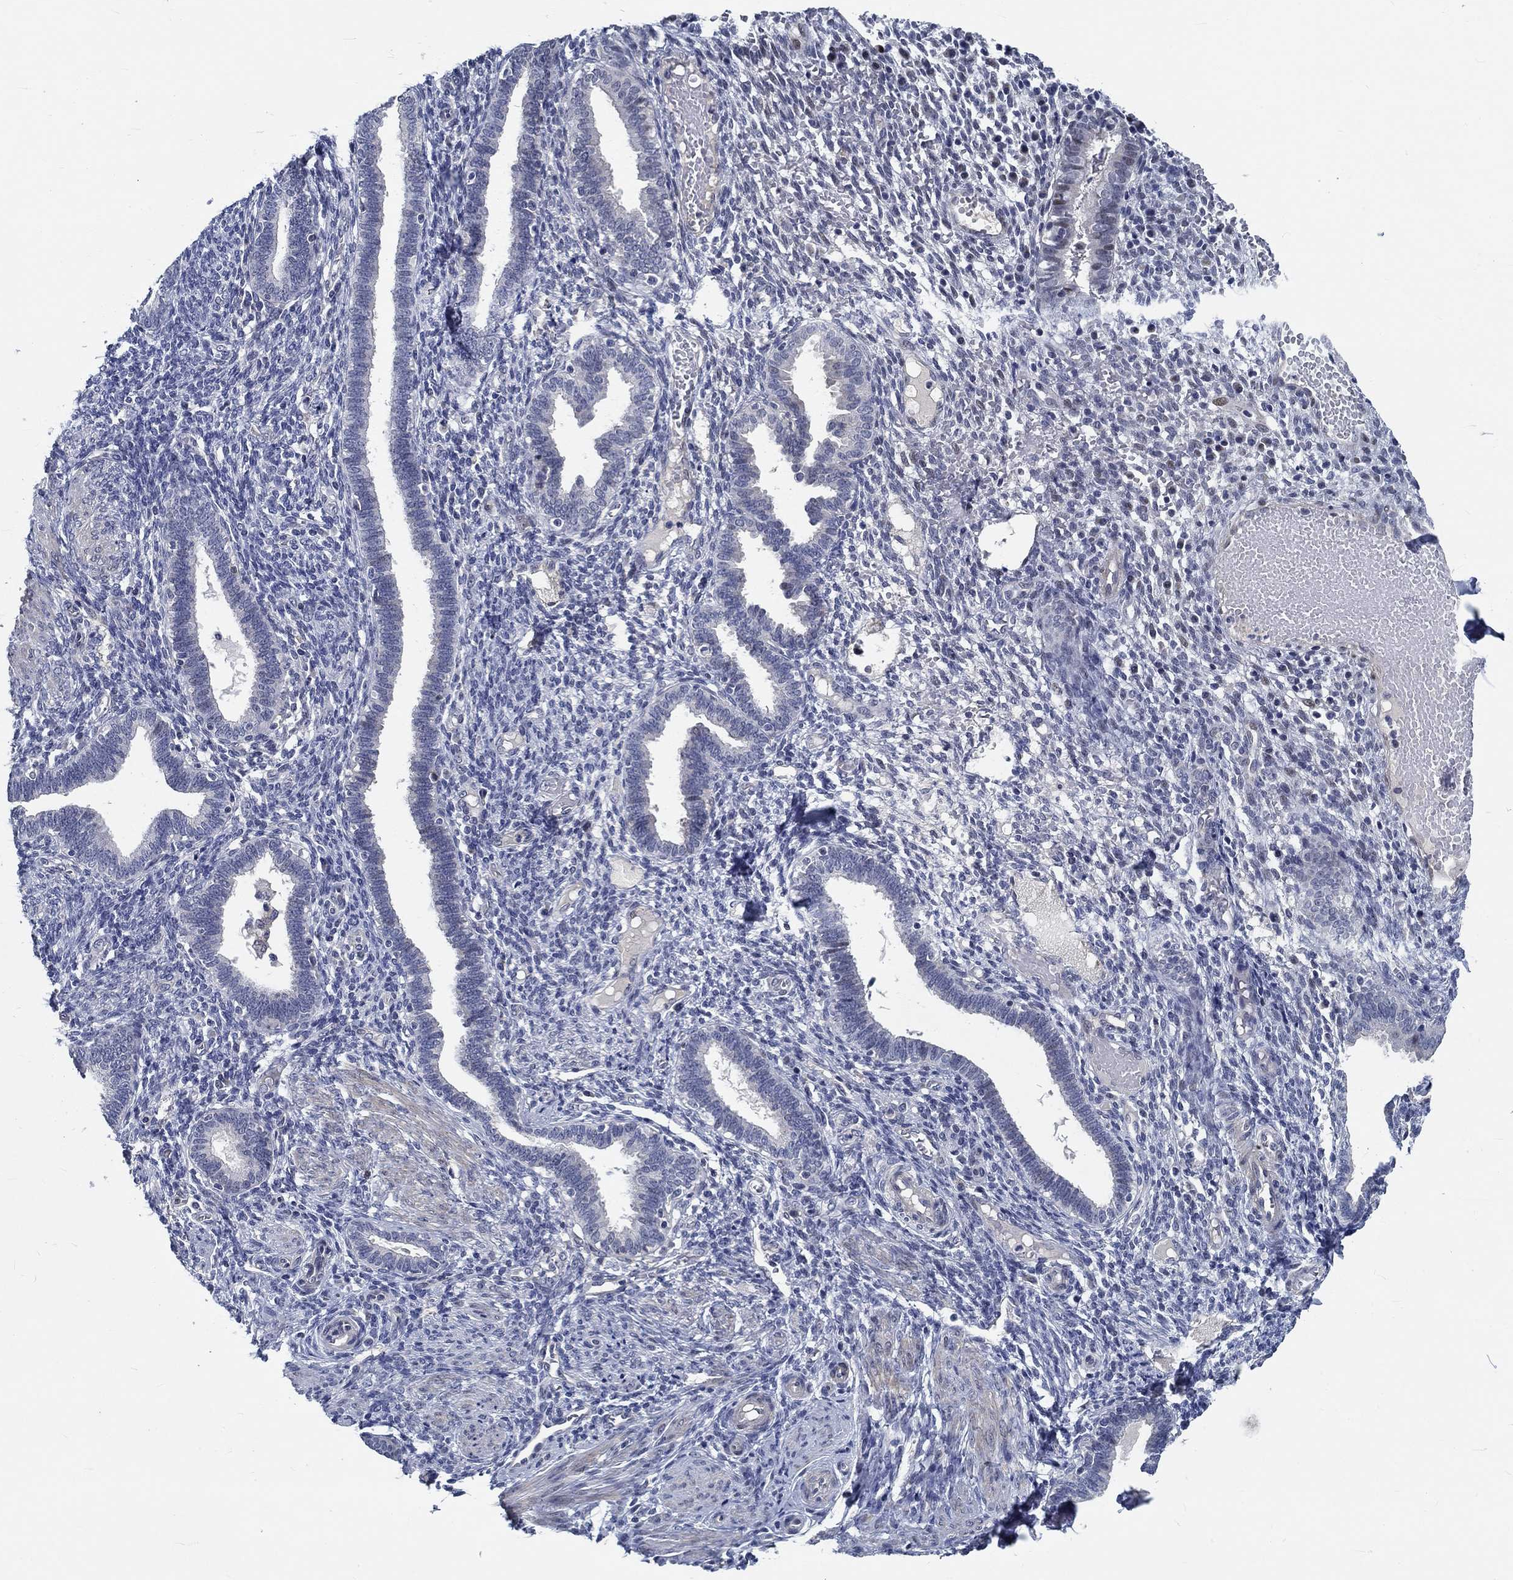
{"staining": {"intensity": "negative", "quantity": "none", "location": "none"}, "tissue": "endometrium", "cell_type": "Cells in endometrial stroma", "image_type": "normal", "snomed": [{"axis": "morphology", "description": "Normal tissue, NOS"}, {"axis": "topography", "description": "Endometrium"}], "caption": "A photomicrograph of human endometrium is negative for staining in cells in endometrial stroma. Brightfield microscopy of immunohistochemistry (IHC) stained with DAB (brown) and hematoxylin (blue), captured at high magnification.", "gene": "MYBPC1", "patient": {"sex": "female", "age": 42}}